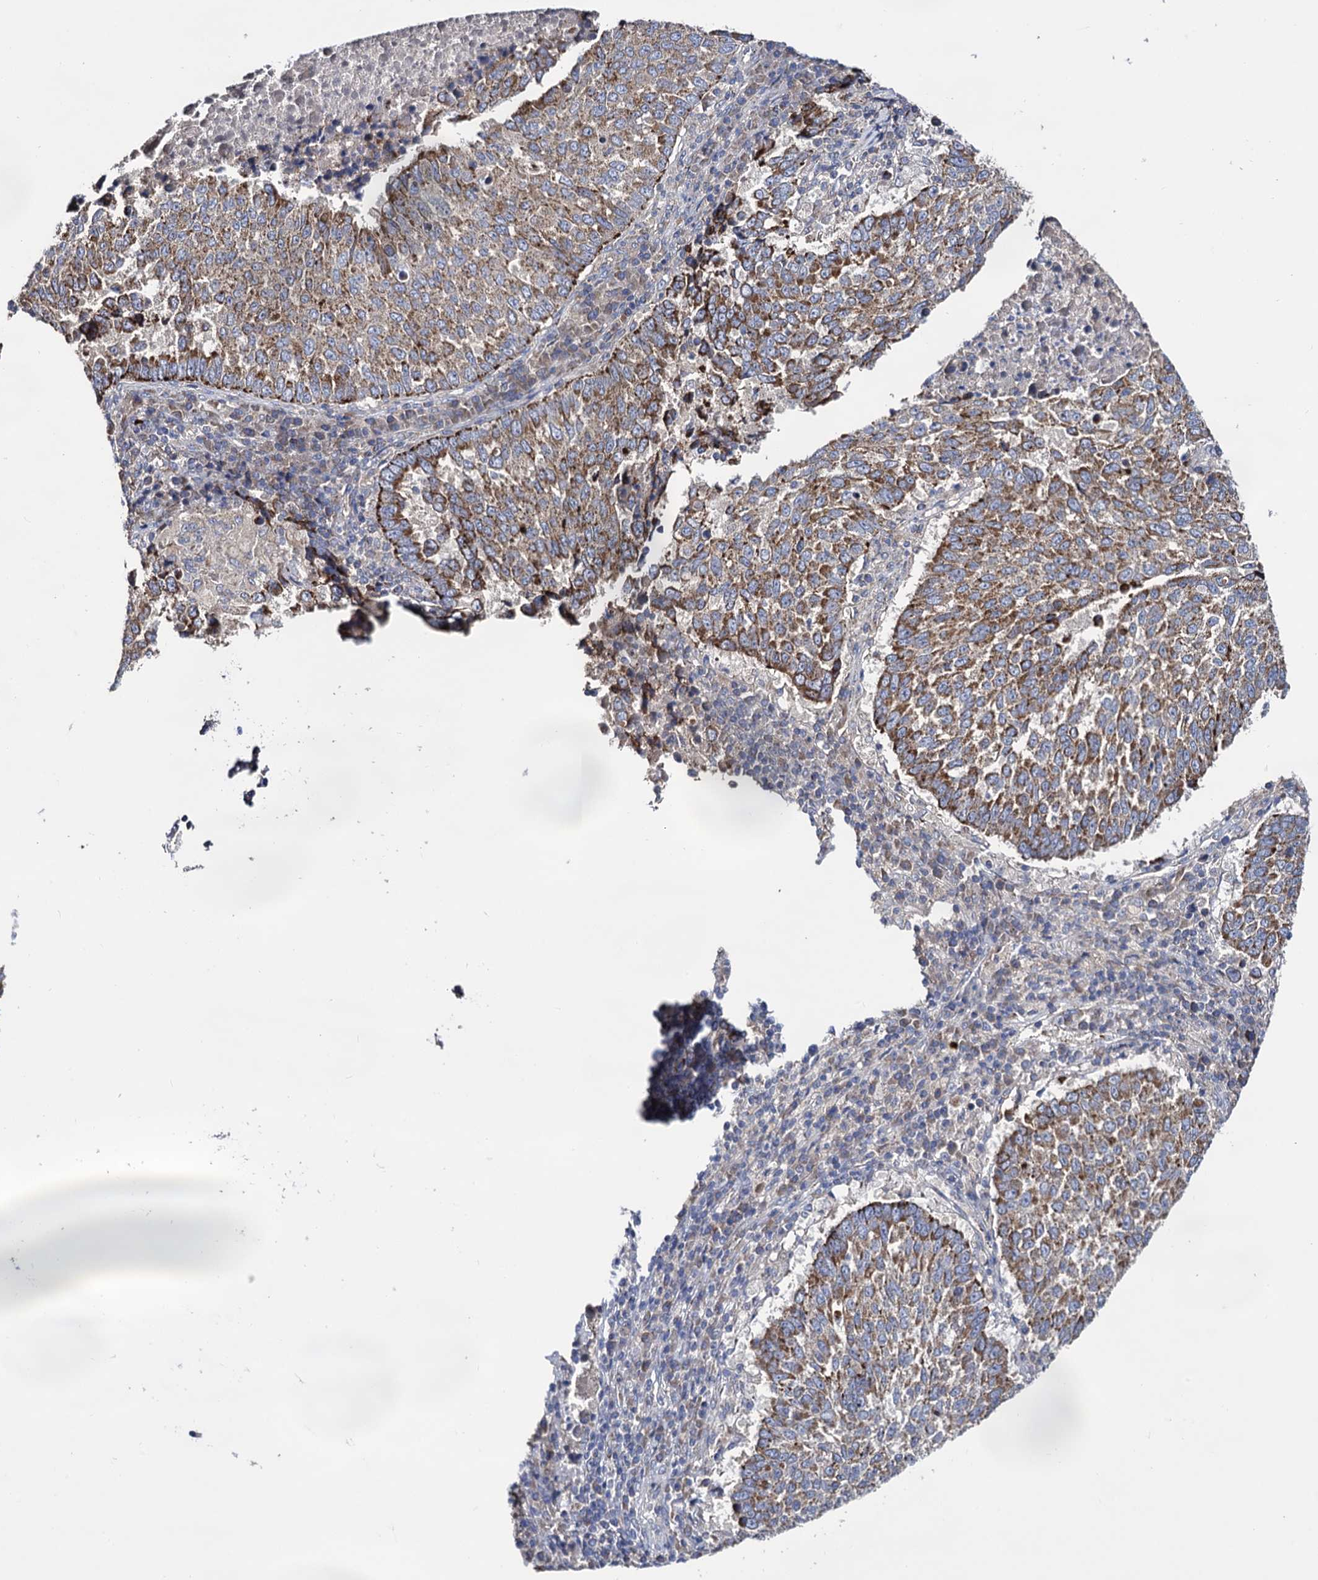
{"staining": {"intensity": "moderate", "quantity": ">75%", "location": "cytoplasmic/membranous"}, "tissue": "lung cancer", "cell_type": "Tumor cells", "image_type": "cancer", "snomed": [{"axis": "morphology", "description": "Squamous cell carcinoma, NOS"}, {"axis": "topography", "description": "Lung"}], "caption": "Immunohistochemical staining of human squamous cell carcinoma (lung) shows medium levels of moderate cytoplasmic/membranous expression in about >75% of tumor cells.", "gene": "IQCH", "patient": {"sex": "male", "age": 73}}